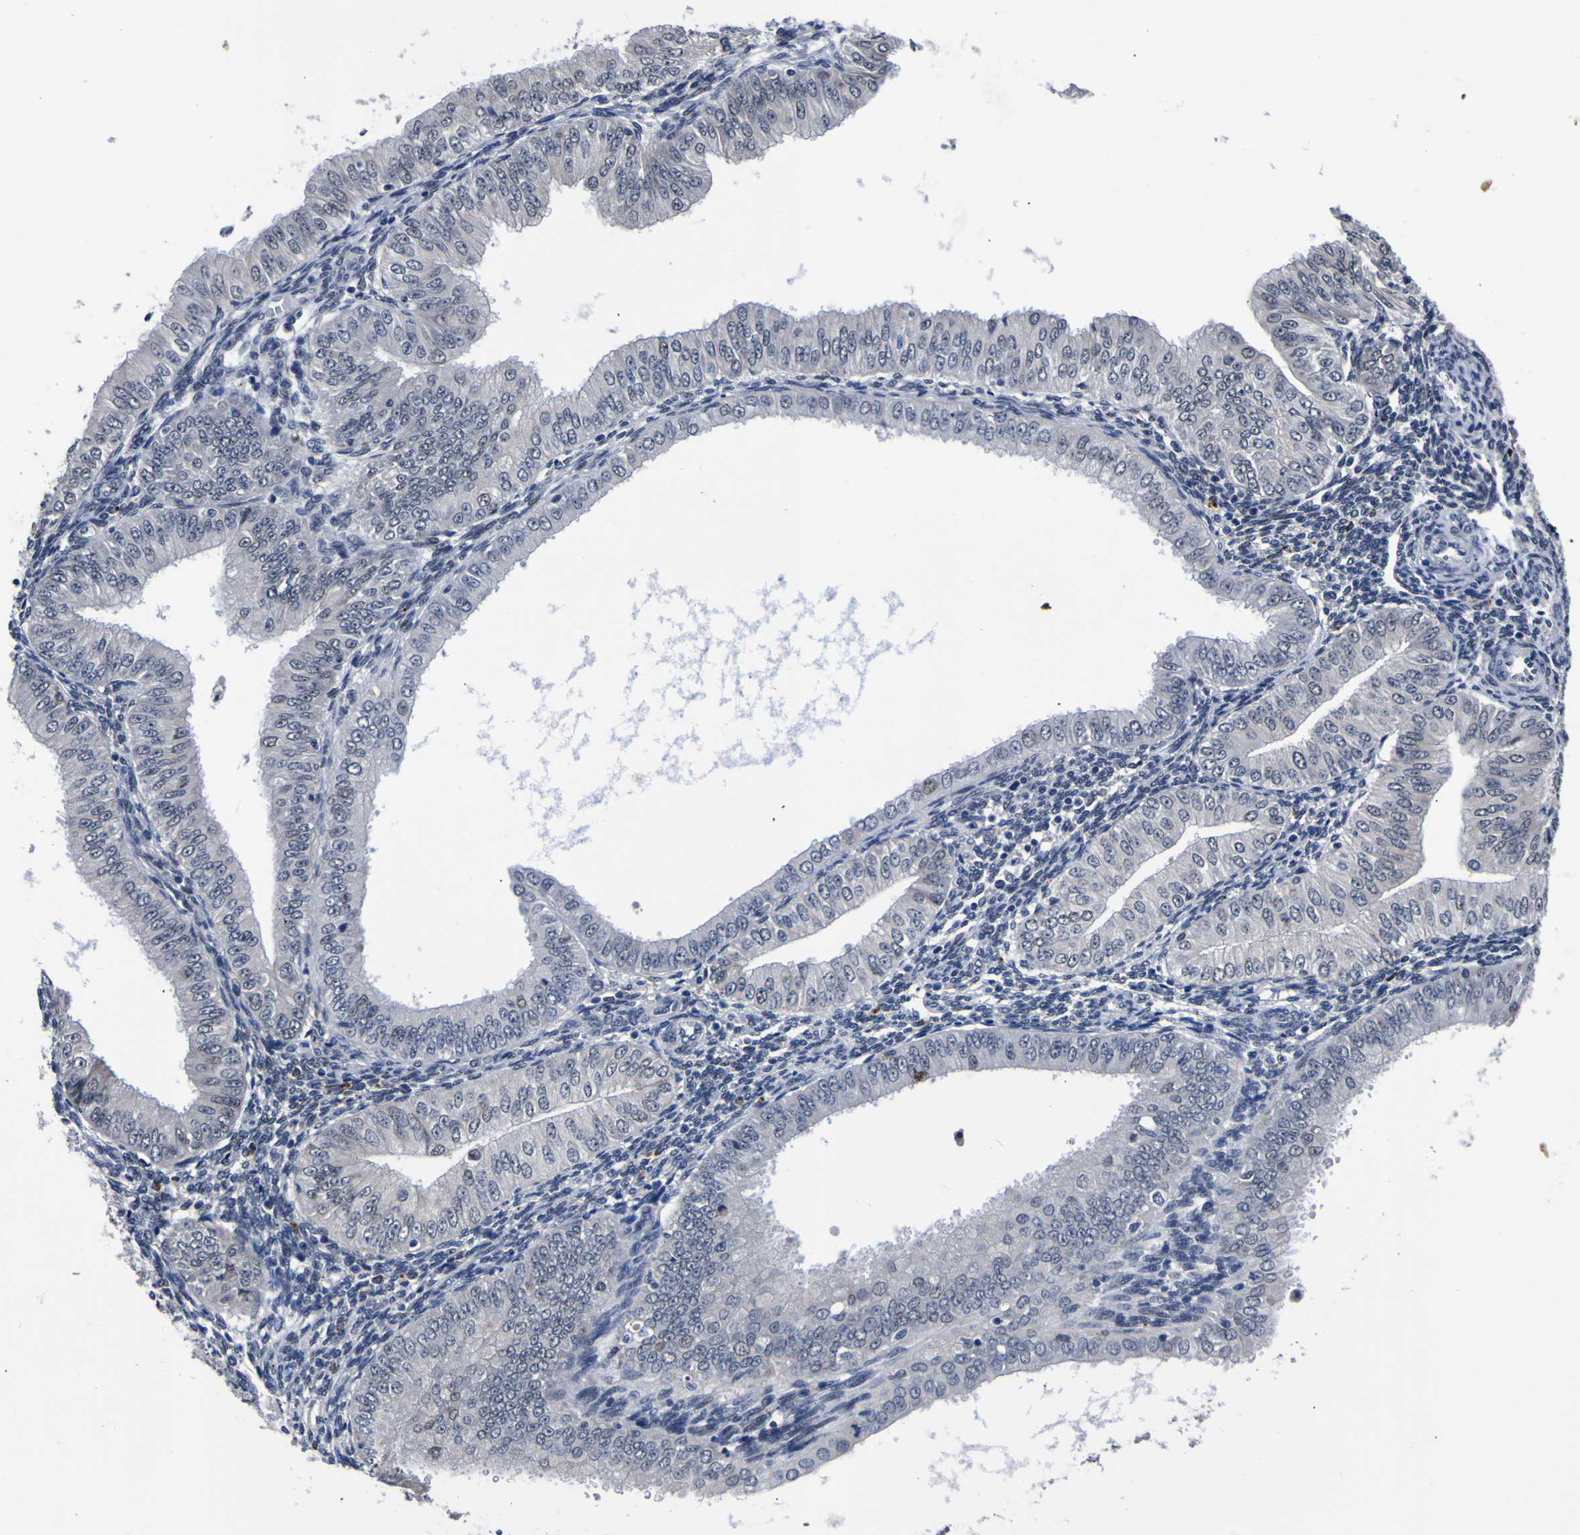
{"staining": {"intensity": "weak", "quantity": "<25%", "location": "nuclear"}, "tissue": "endometrial cancer", "cell_type": "Tumor cells", "image_type": "cancer", "snomed": [{"axis": "morphology", "description": "Normal tissue, NOS"}, {"axis": "morphology", "description": "Adenocarcinoma, NOS"}, {"axis": "topography", "description": "Endometrium"}], "caption": "IHC of human endometrial cancer (adenocarcinoma) demonstrates no positivity in tumor cells.", "gene": "IGFLR1", "patient": {"sex": "female", "age": 53}}